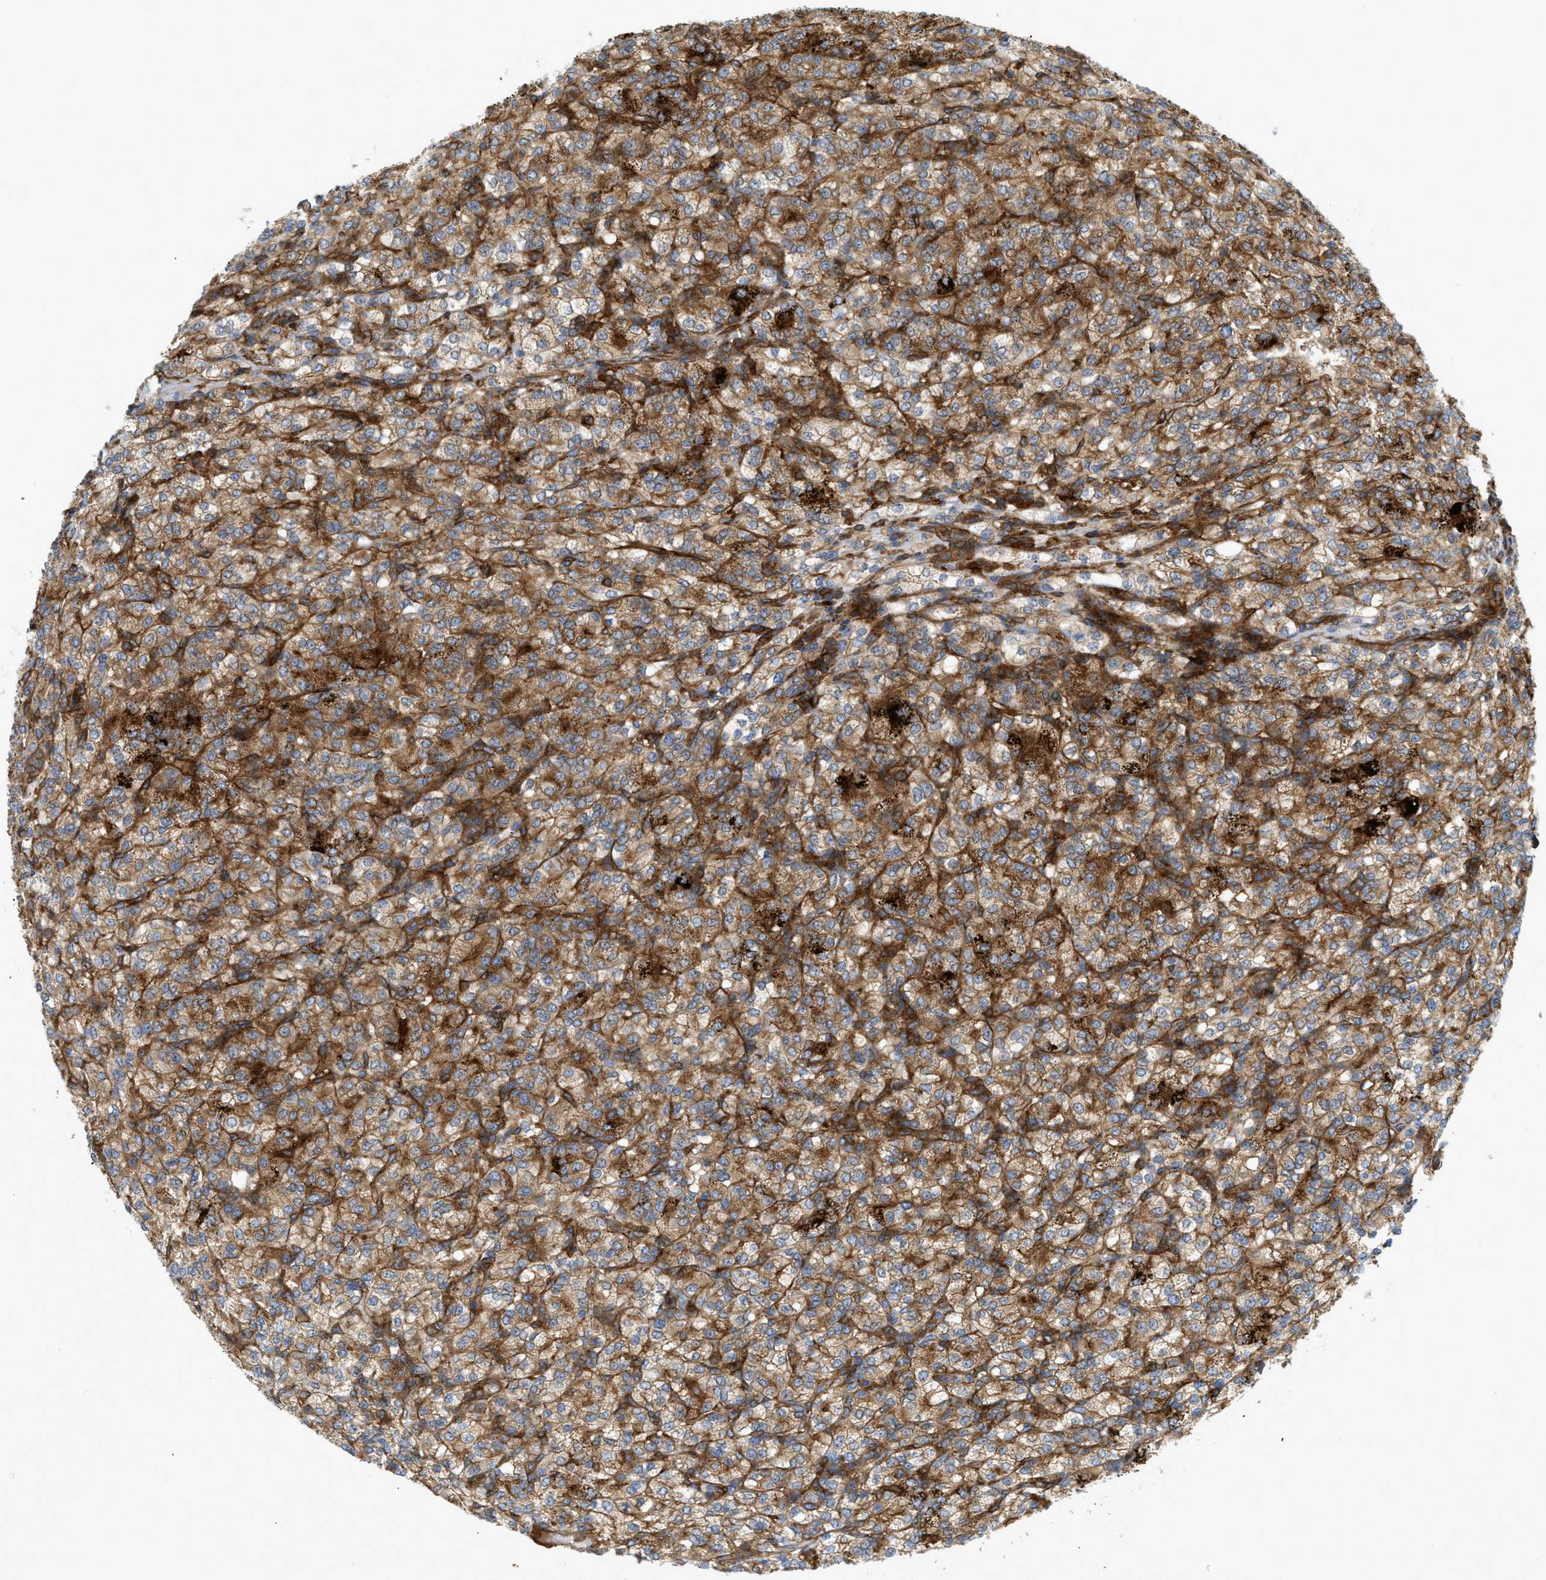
{"staining": {"intensity": "moderate", "quantity": ">75%", "location": "cytoplasmic/membranous"}, "tissue": "renal cancer", "cell_type": "Tumor cells", "image_type": "cancer", "snomed": [{"axis": "morphology", "description": "Adenocarcinoma, NOS"}, {"axis": "topography", "description": "Kidney"}], "caption": "High-power microscopy captured an IHC histopathology image of adenocarcinoma (renal), revealing moderate cytoplasmic/membranous expression in approximately >75% of tumor cells. The staining was performed using DAB (3,3'-diaminobenzidine) to visualize the protein expression in brown, while the nuclei were stained in blue with hematoxylin (Magnification: 20x).", "gene": "PICALM", "patient": {"sex": "male", "age": 77}}